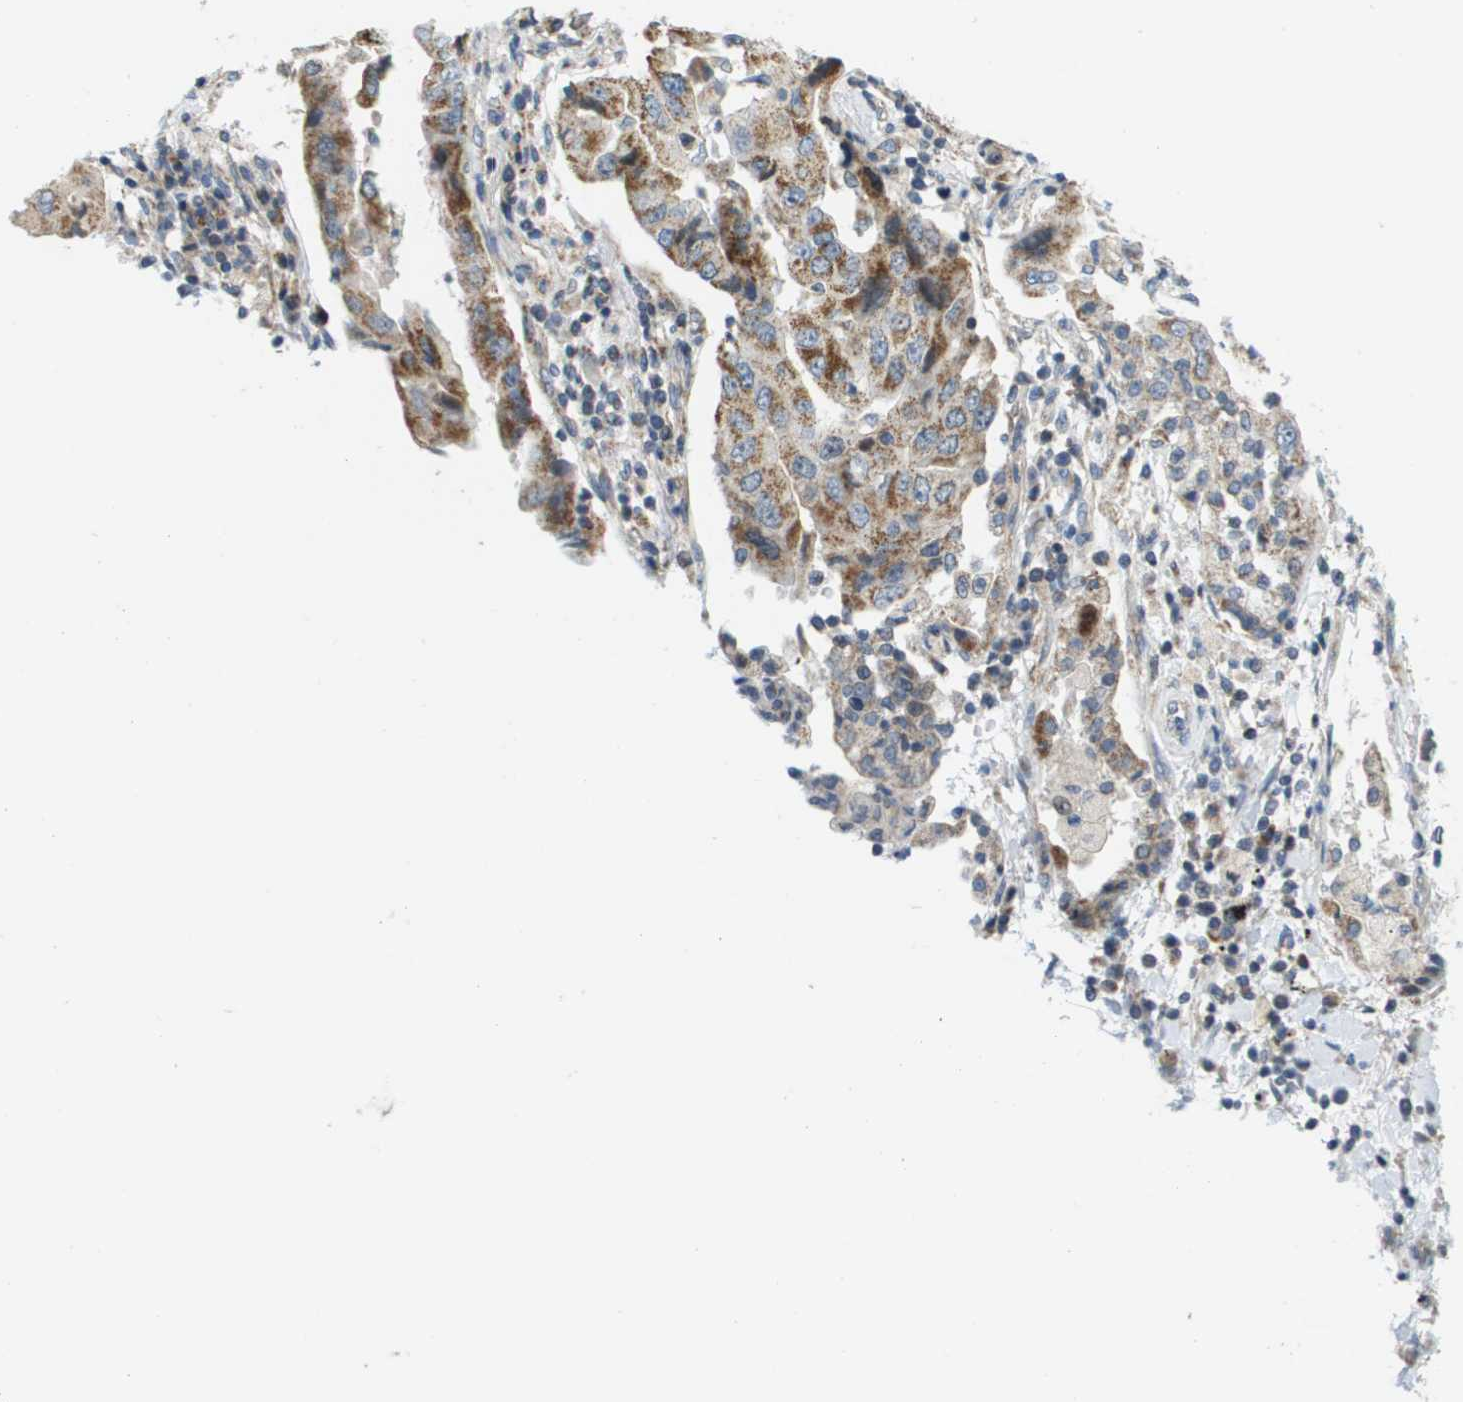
{"staining": {"intensity": "moderate", "quantity": ">75%", "location": "cytoplasmic/membranous"}, "tissue": "lung cancer", "cell_type": "Tumor cells", "image_type": "cancer", "snomed": [{"axis": "morphology", "description": "Adenocarcinoma, NOS"}, {"axis": "topography", "description": "Lung"}], "caption": "Adenocarcinoma (lung) stained with immunohistochemistry reveals moderate cytoplasmic/membranous expression in approximately >75% of tumor cells.", "gene": "KRT23", "patient": {"sex": "female", "age": 65}}